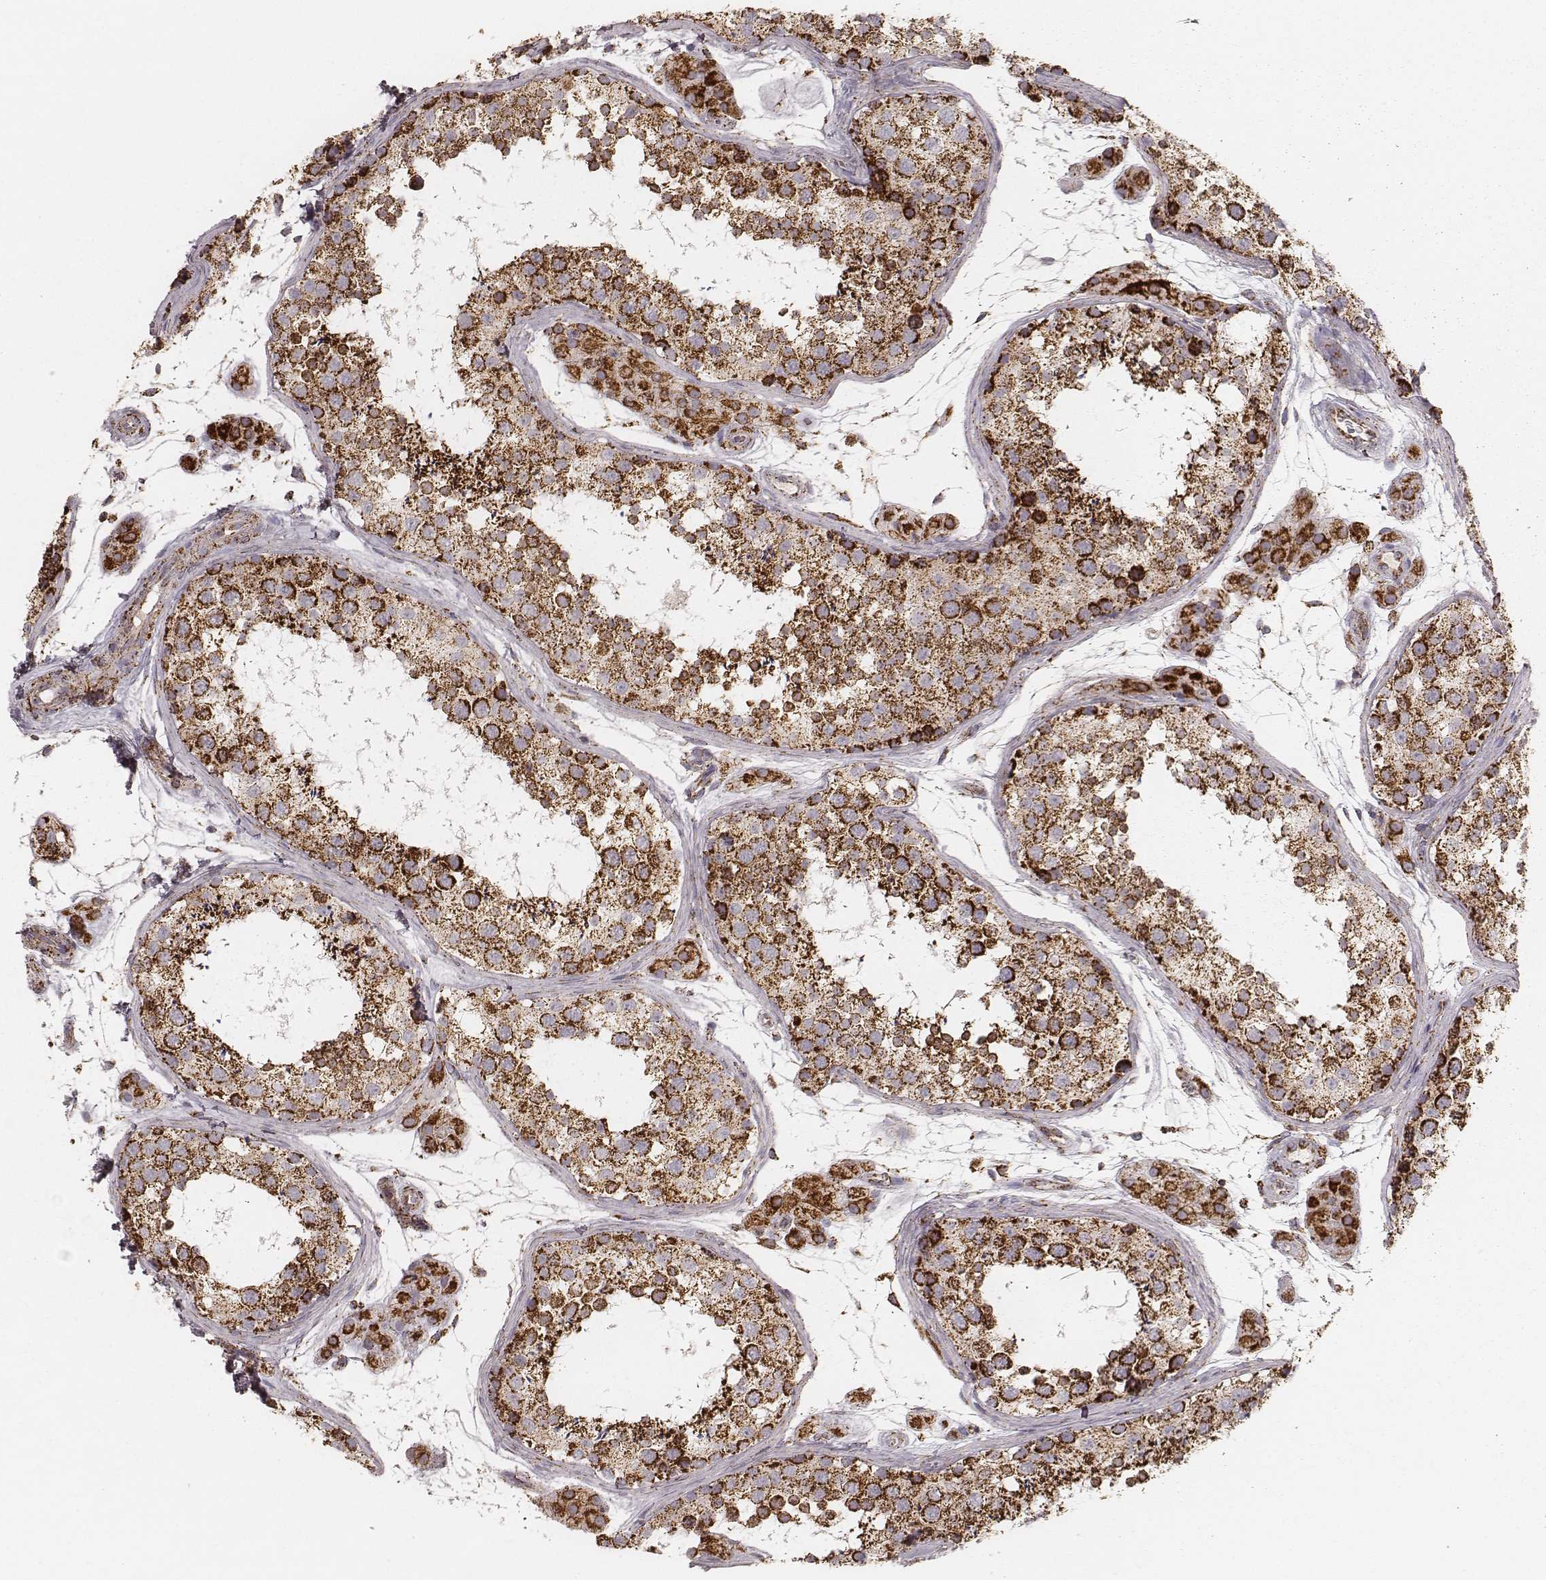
{"staining": {"intensity": "strong", "quantity": ">75%", "location": "cytoplasmic/membranous"}, "tissue": "testis", "cell_type": "Cells in seminiferous ducts", "image_type": "normal", "snomed": [{"axis": "morphology", "description": "Normal tissue, NOS"}, {"axis": "topography", "description": "Testis"}], "caption": "Testis was stained to show a protein in brown. There is high levels of strong cytoplasmic/membranous expression in approximately >75% of cells in seminiferous ducts. (DAB (3,3'-diaminobenzidine) = brown stain, brightfield microscopy at high magnification).", "gene": "CS", "patient": {"sex": "male", "age": 41}}